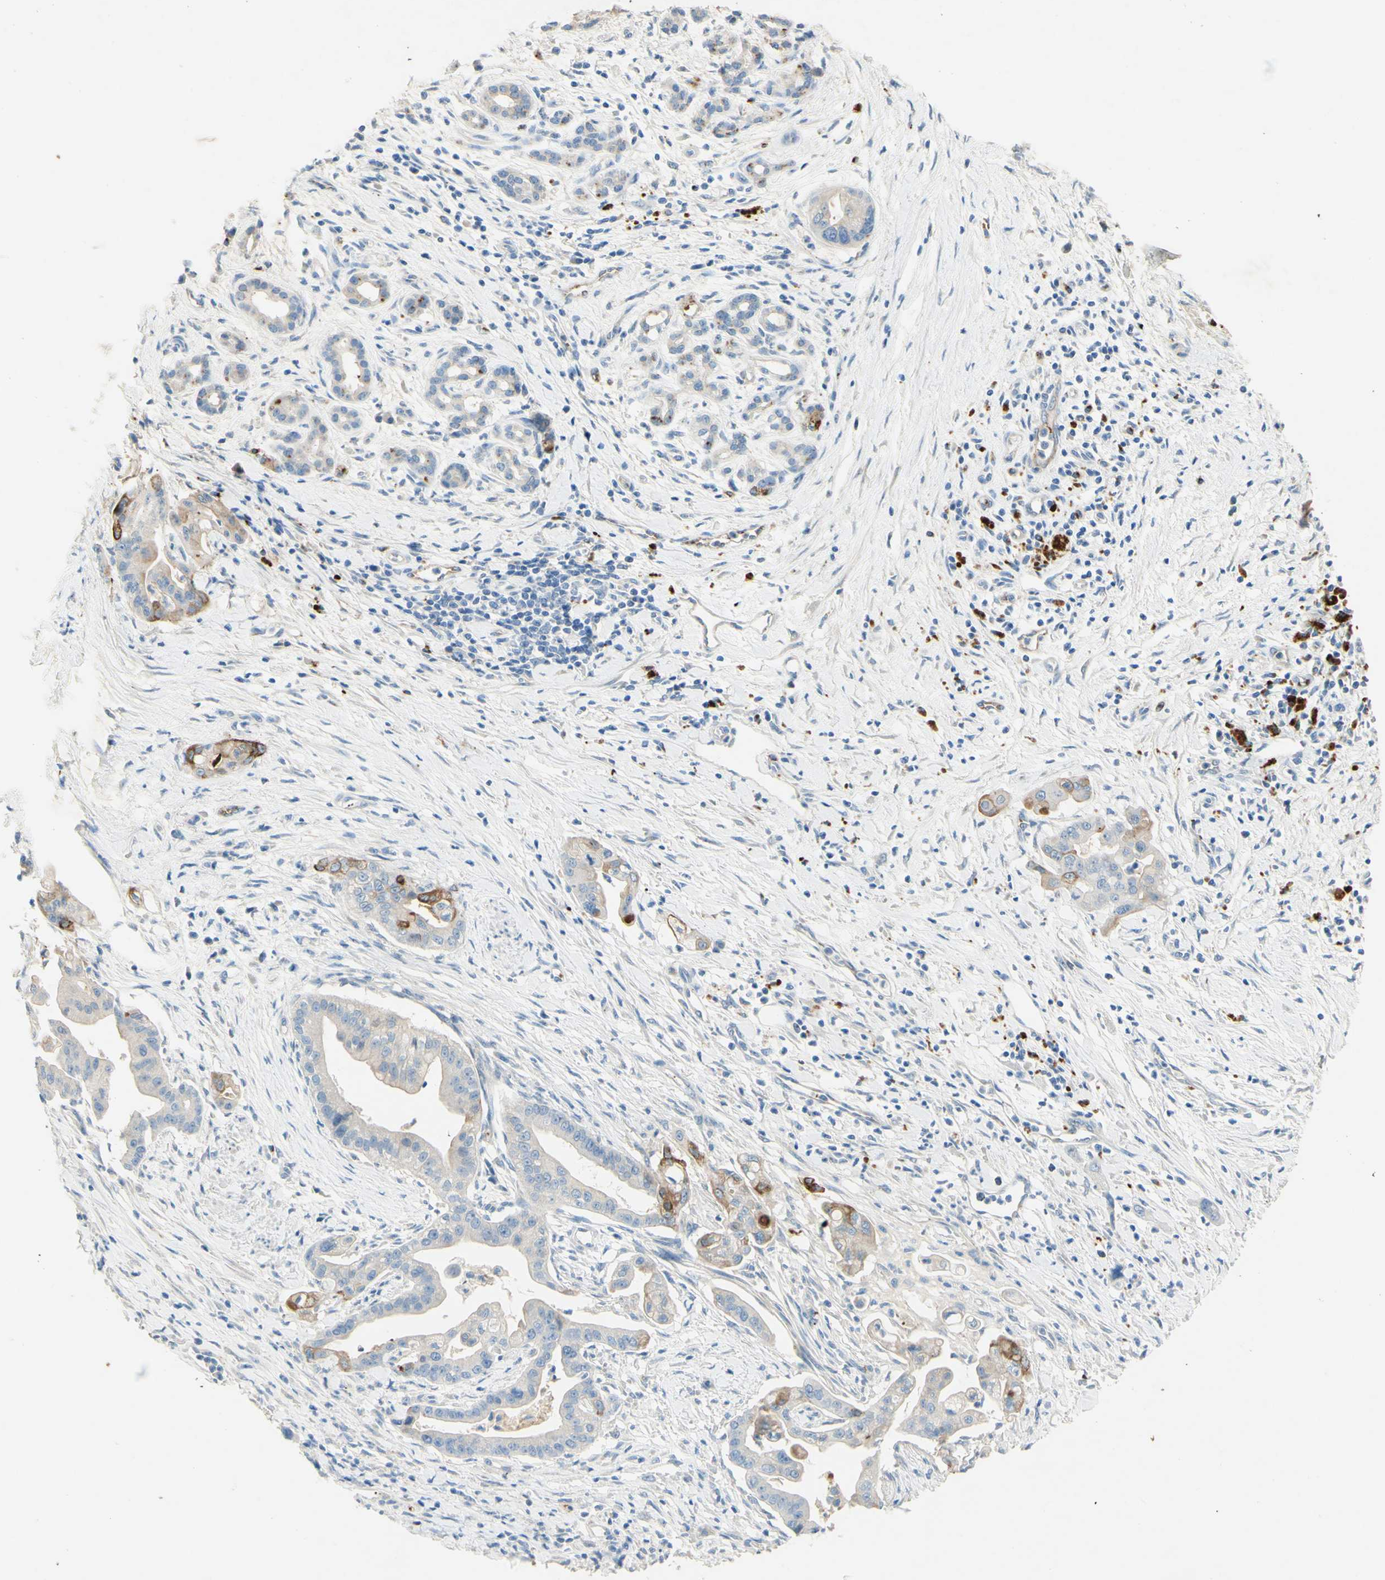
{"staining": {"intensity": "weak", "quantity": "25%-75%", "location": "cytoplasmic/membranous"}, "tissue": "pancreatic cancer", "cell_type": "Tumor cells", "image_type": "cancer", "snomed": [{"axis": "morphology", "description": "Adenocarcinoma, NOS"}, {"axis": "topography", "description": "Pancreas"}], "caption": "Immunohistochemical staining of human pancreatic adenocarcinoma exhibits low levels of weak cytoplasmic/membranous staining in approximately 25%-75% of tumor cells.", "gene": "GAN", "patient": {"sex": "female", "age": 75}}